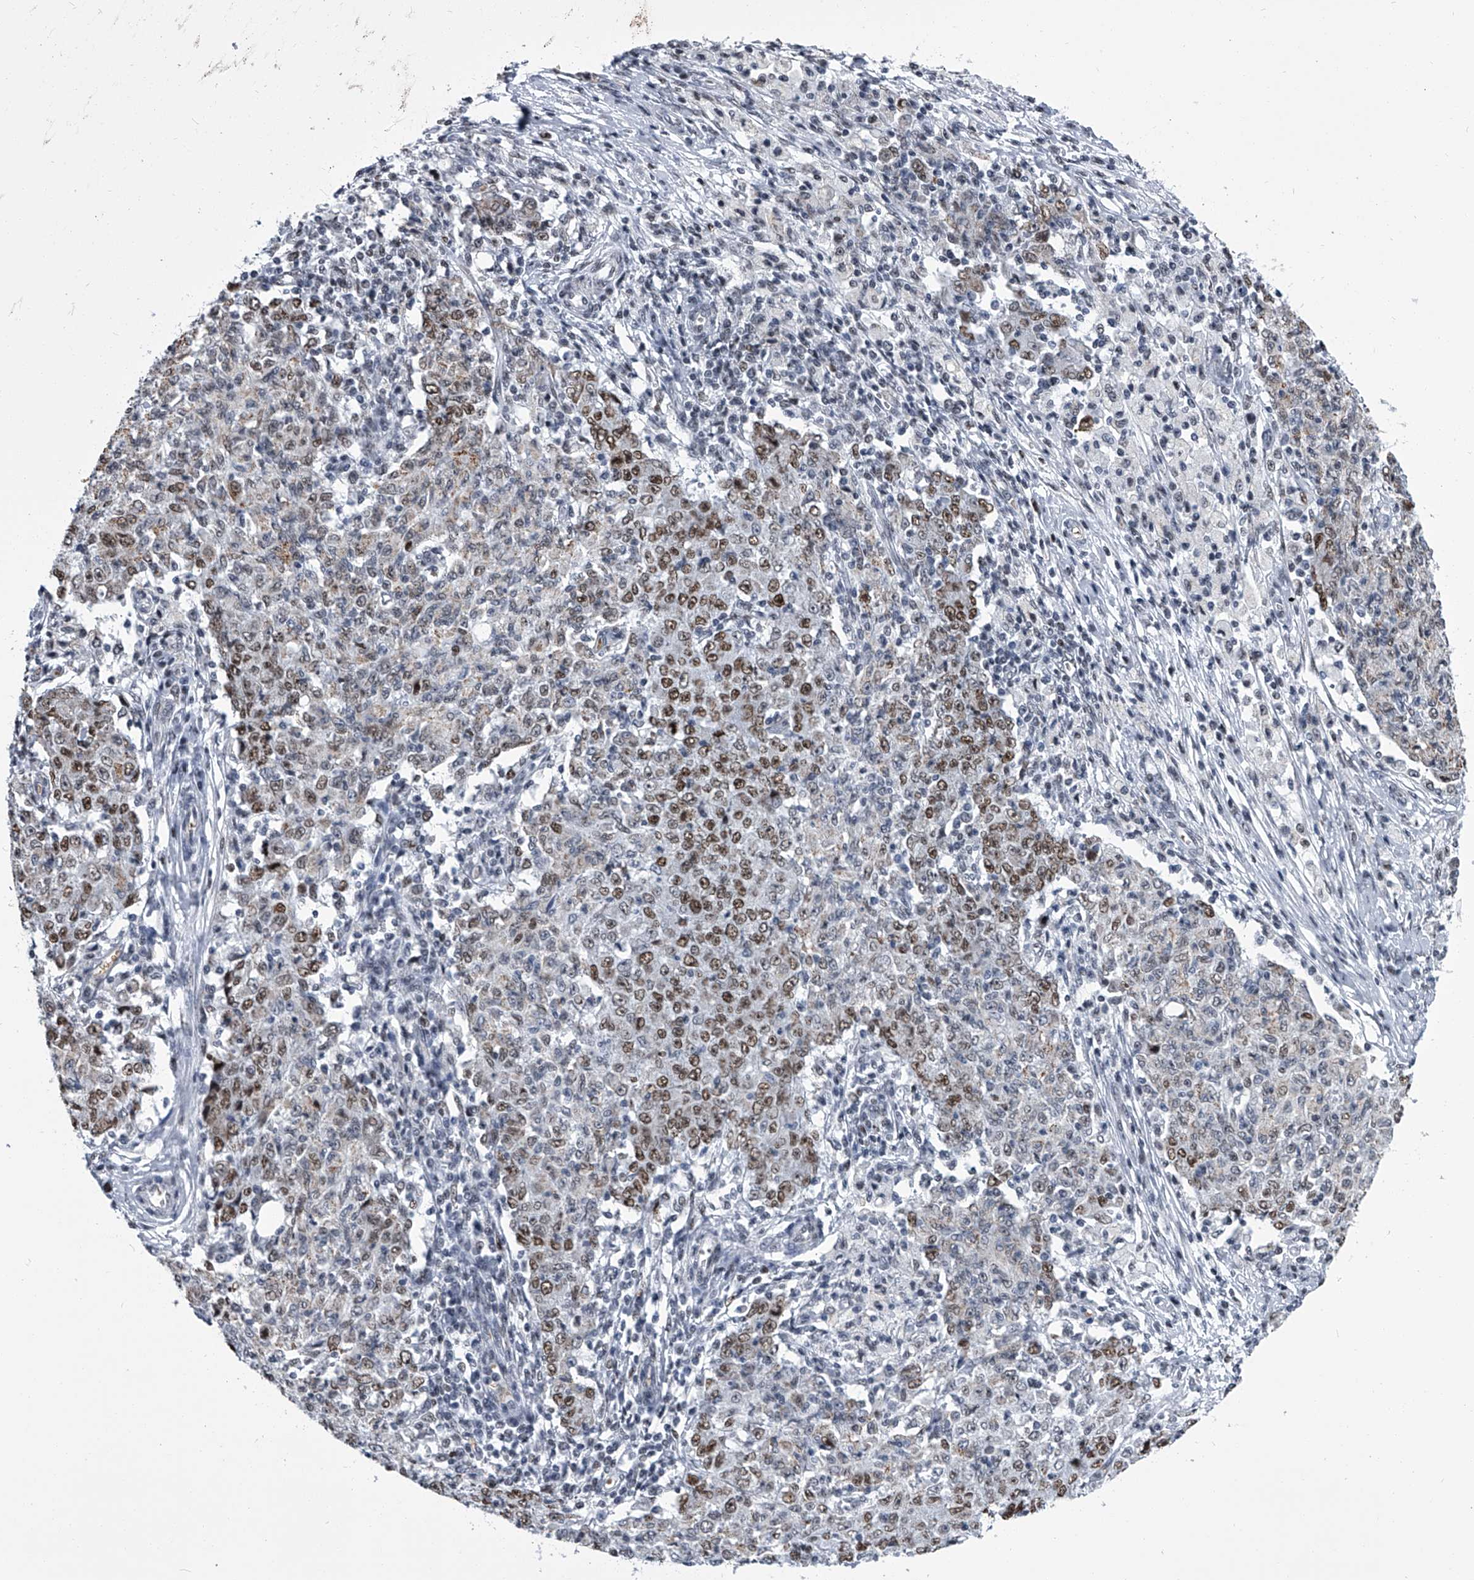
{"staining": {"intensity": "moderate", "quantity": "25%-75%", "location": "nuclear"}, "tissue": "ovarian cancer", "cell_type": "Tumor cells", "image_type": "cancer", "snomed": [{"axis": "morphology", "description": "Carcinoma, endometroid"}, {"axis": "topography", "description": "Ovary"}], "caption": "There is medium levels of moderate nuclear expression in tumor cells of ovarian endometroid carcinoma, as demonstrated by immunohistochemical staining (brown color).", "gene": "SIM2", "patient": {"sex": "female", "age": 42}}